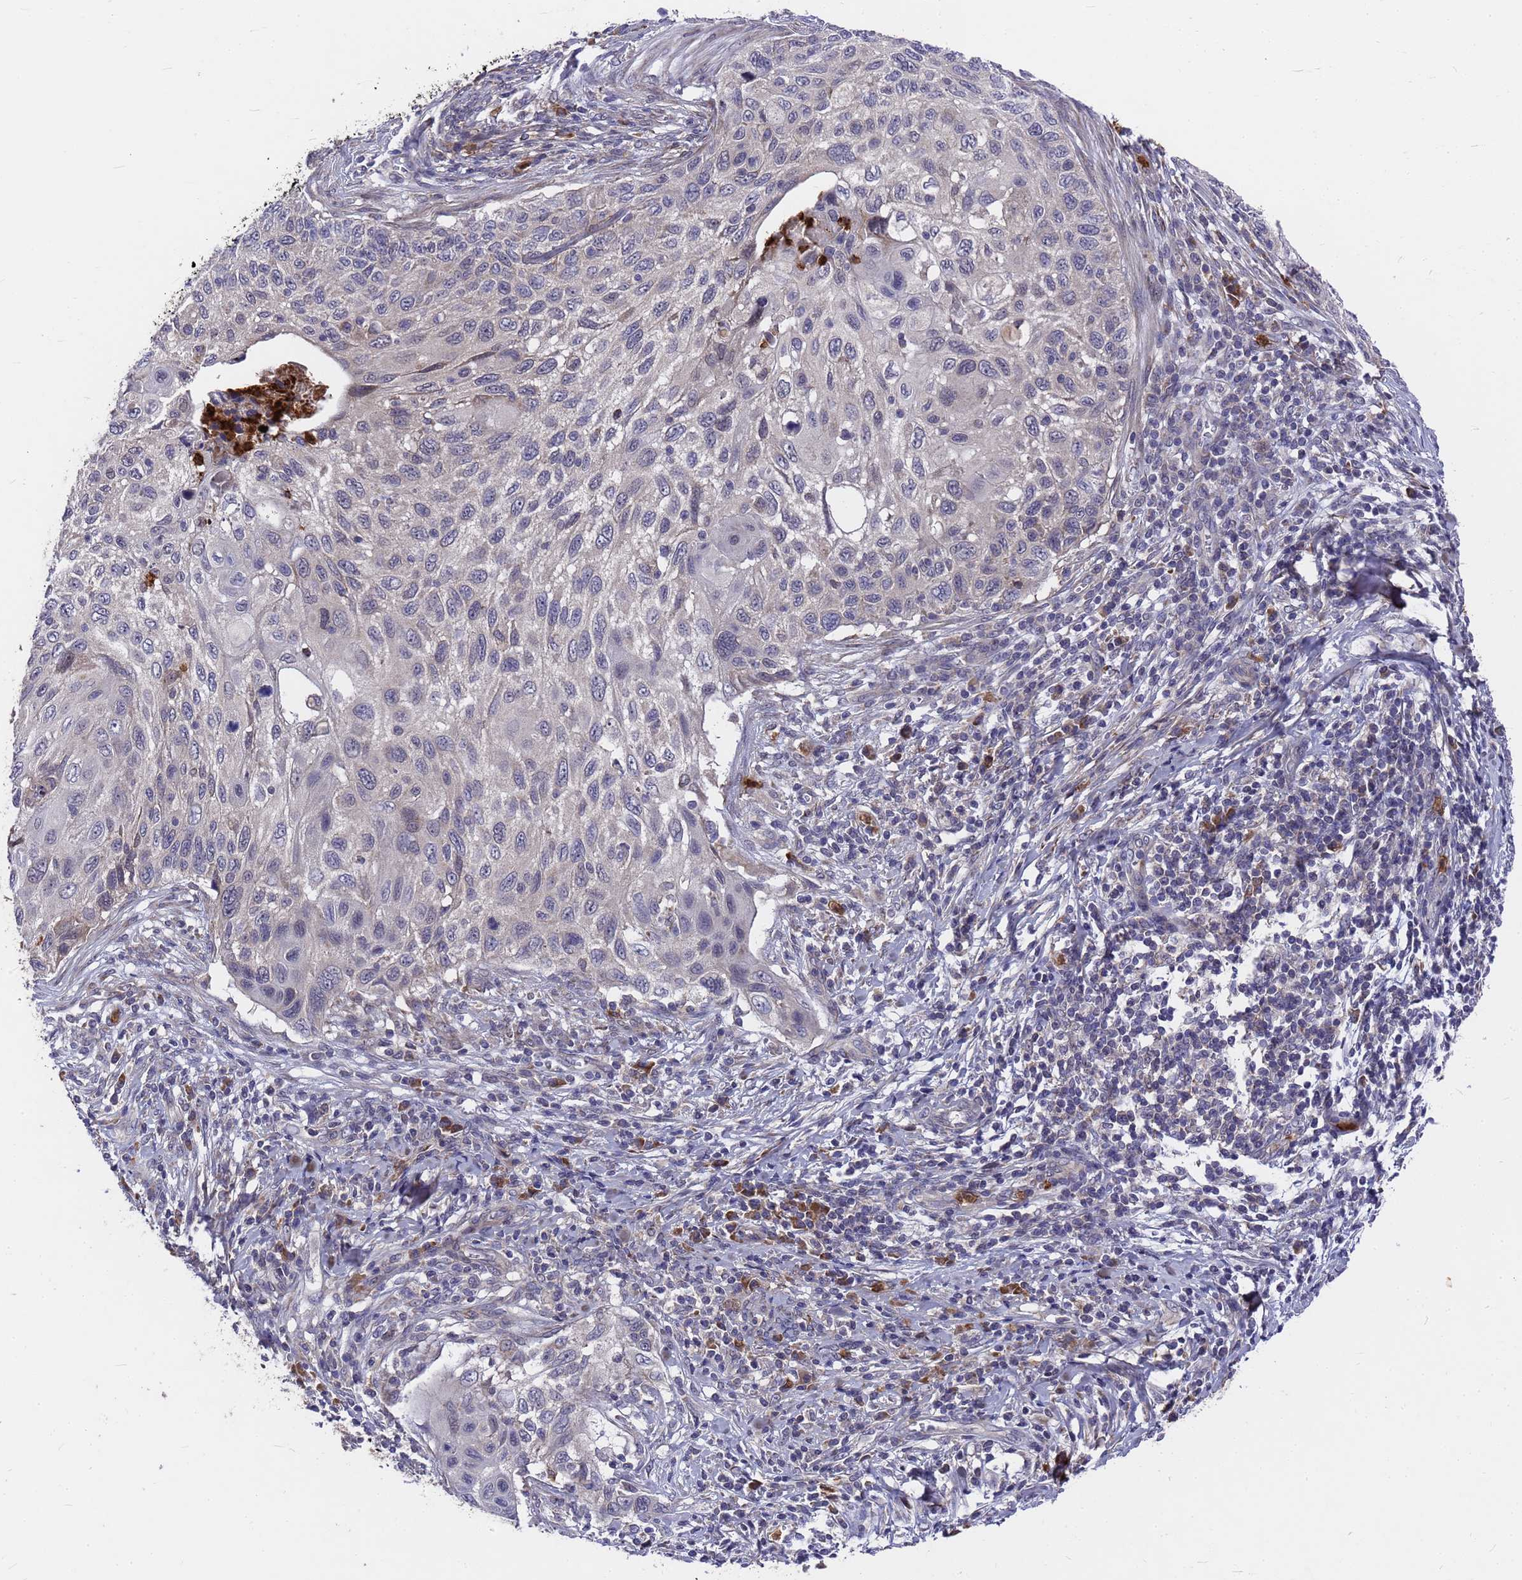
{"staining": {"intensity": "negative", "quantity": "none", "location": "none"}, "tissue": "cervical cancer", "cell_type": "Tumor cells", "image_type": "cancer", "snomed": [{"axis": "morphology", "description": "Squamous cell carcinoma, NOS"}, {"axis": "topography", "description": "Cervix"}], "caption": "Protein analysis of cervical squamous cell carcinoma exhibits no significant staining in tumor cells. The staining was performed using DAB (3,3'-diaminobenzidine) to visualize the protein expression in brown, while the nuclei were stained in blue with hematoxylin (Magnification: 20x).", "gene": "ZNF717", "patient": {"sex": "female", "age": 70}}